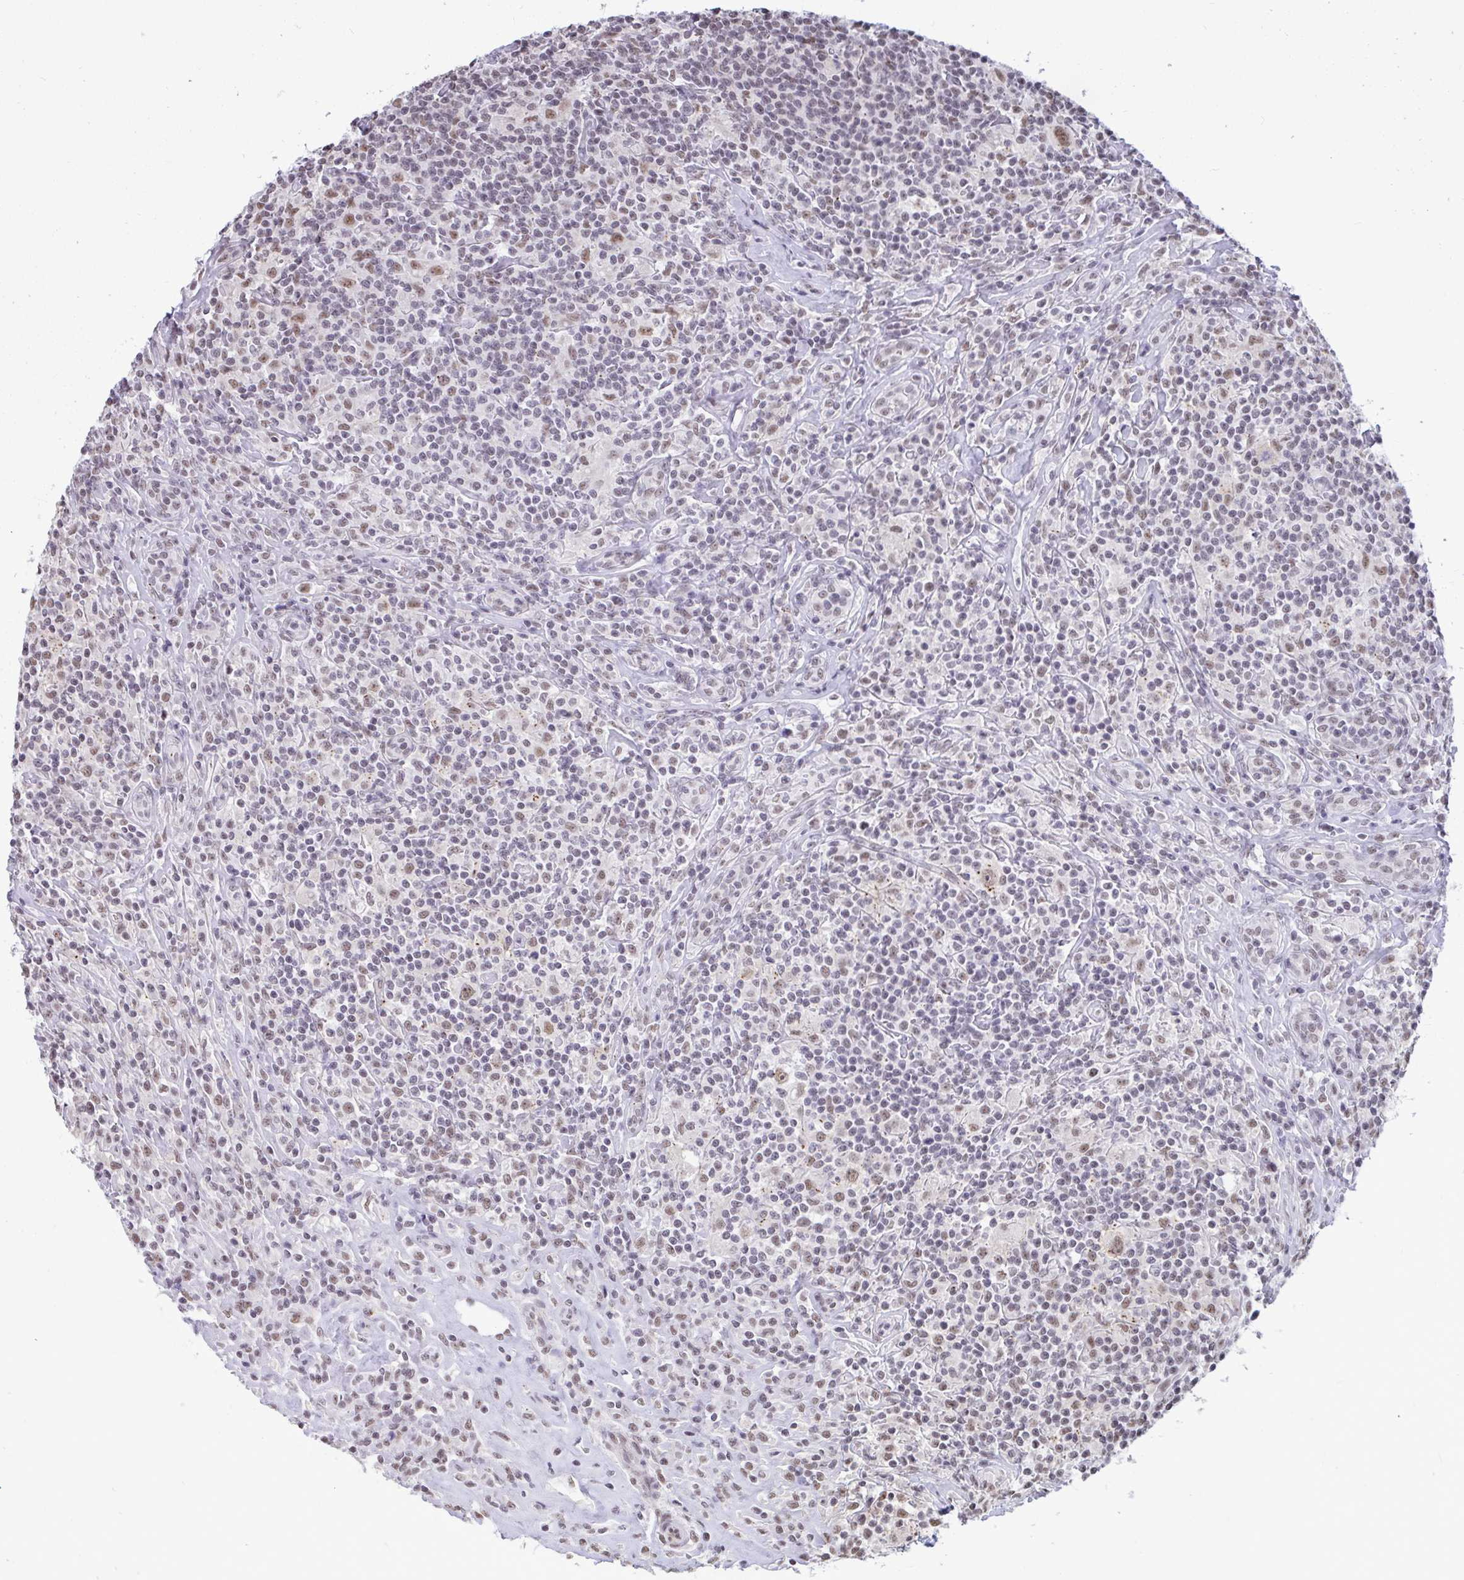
{"staining": {"intensity": "moderate", "quantity": "25%-75%", "location": "nuclear"}, "tissue": "lymphoma", "cell_type": "Tumor cells", "image_type": "cancer", "snomed": [{"axis": "morphology", "description": "Hodgkin's disease, NOS"}, {"axis": "morphology", "description": "Hodgkin's lymphoma, nodular sclerosis"}, {"axis": "topography", "description": "Lymph node"}], "caption": "Brown immunohistochemical staining in Hodgkin's disease reveals moderate nuclear positivity in about 25%-75% of tumor cells.", "gene": "PUF60", "patient": {"sex": "female", "age": 10}}